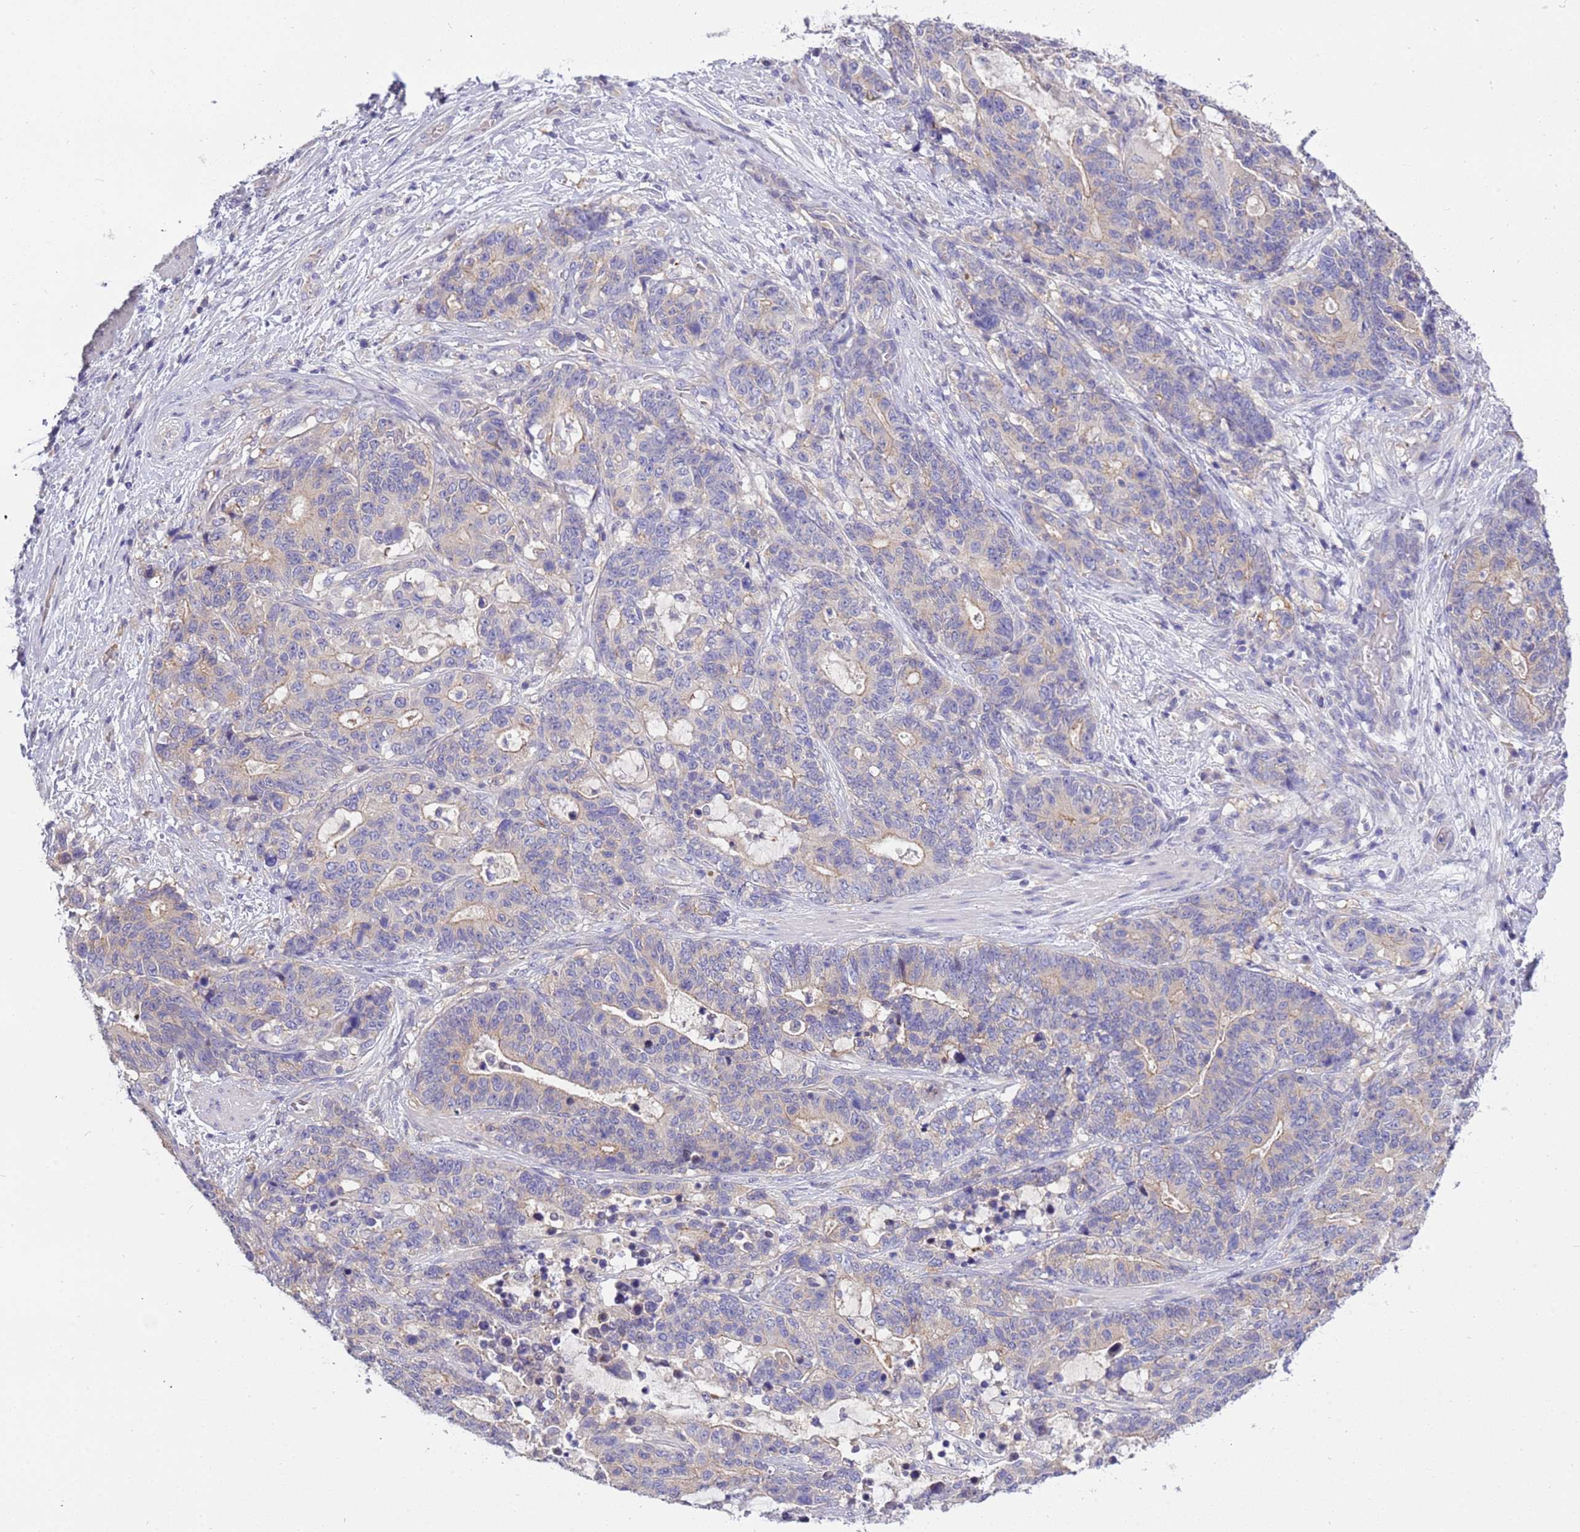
{"staining": {"intensity": "weak", "quantity": "<25%", "location": "cytoplasmic/membranous"}, "tissue": "stomach cancer", "cell_type": "Tumor cells", "image_type": "cancer", "snomed": [{"axis": "morphology", "description": "Normal tissue, NOS"}, {"axis": "morphology", "description": "Adenocarcinoma, NOS"}, {"axis": "topography", "description": "Stomach"}], "caption": "This photomicrograph is of stomach adenocarcinoma stained with immunohistochemistry (IHC) to label a protein in brown with the nuclei are counter-stained blue. There is no expression in tumor cells.", "gene": "STIP1", "patient": {"sex": "female", "age": 64}}